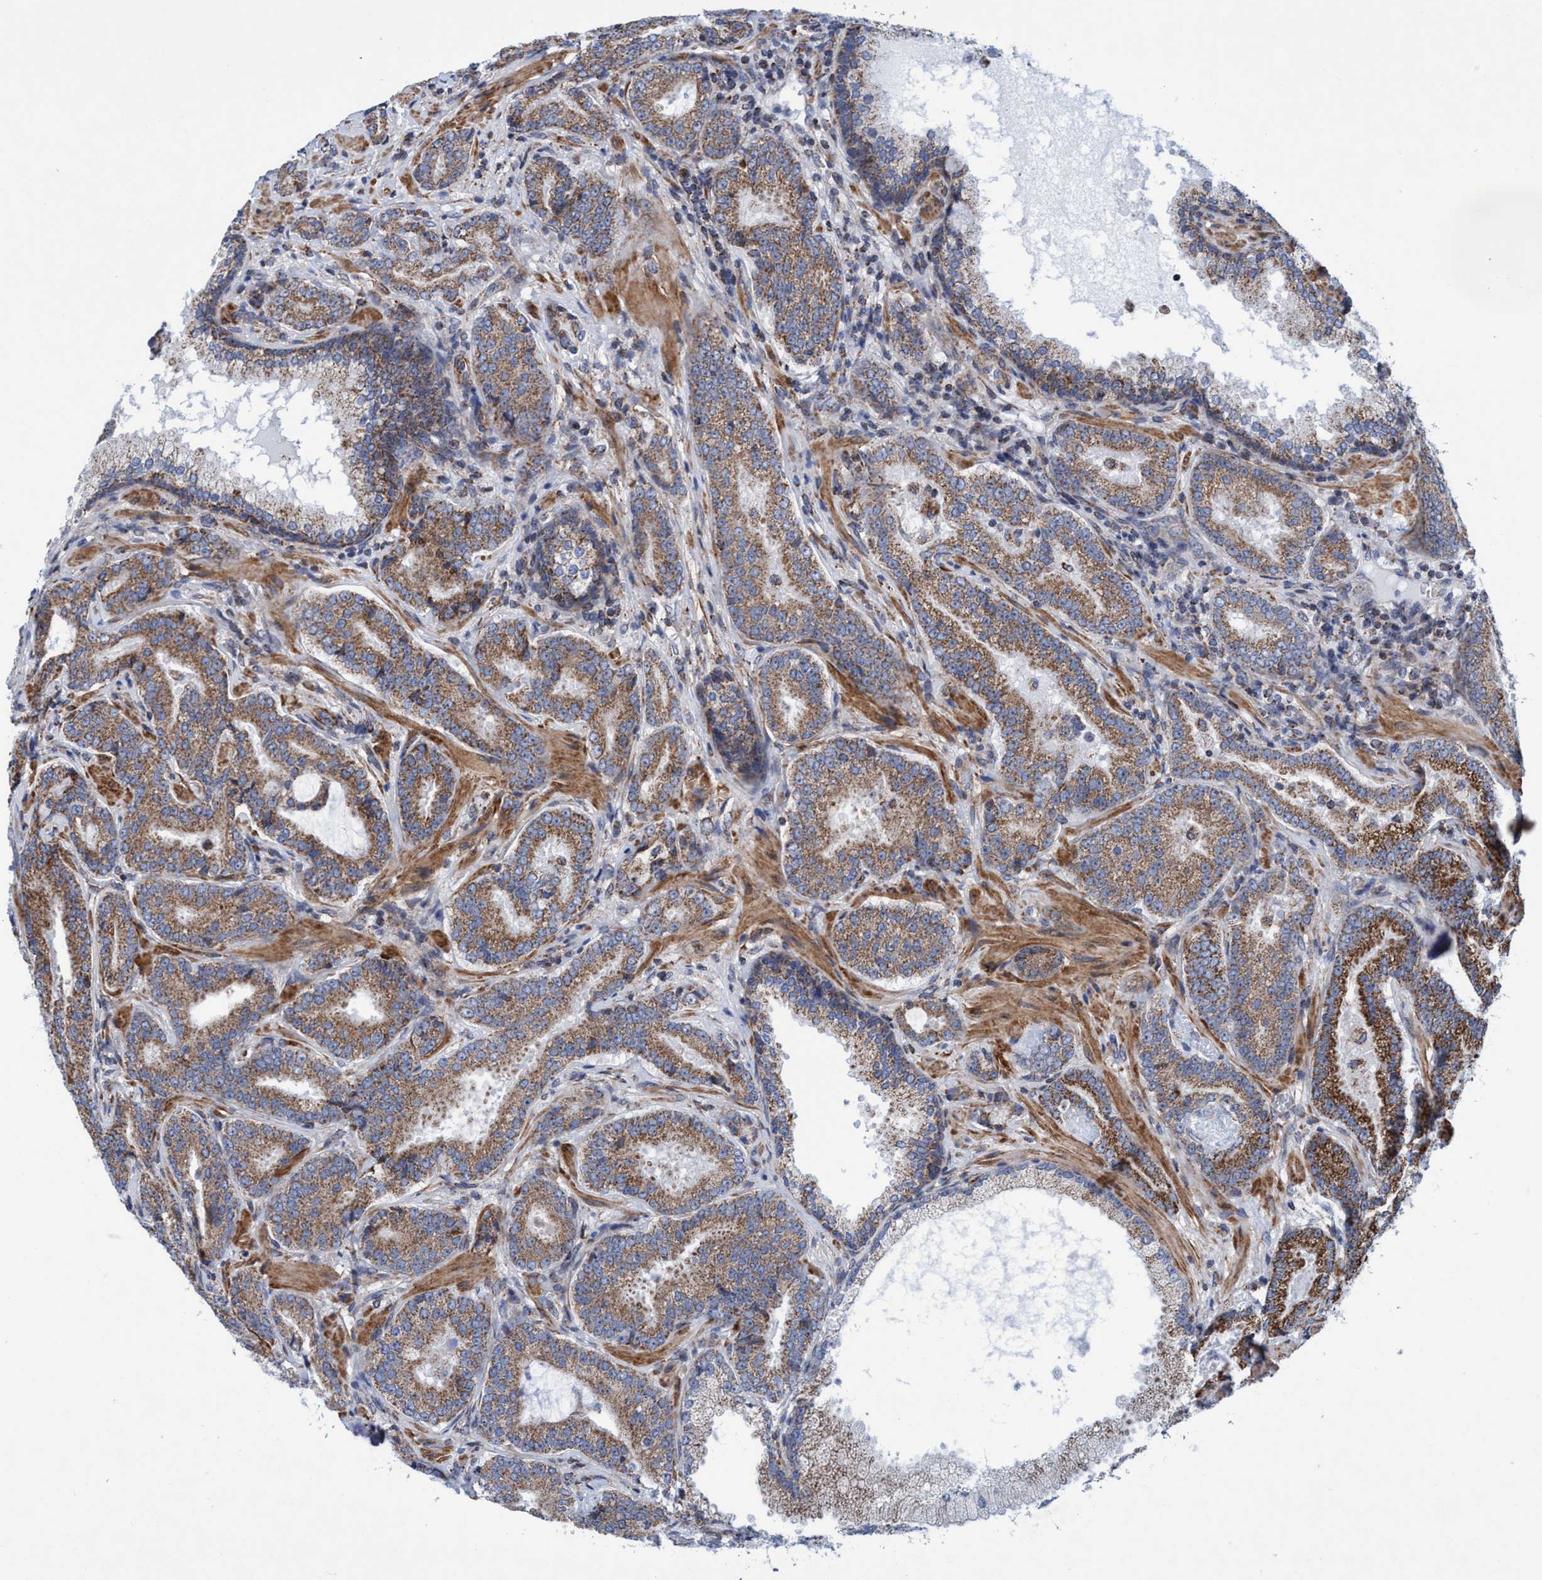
{"staining": {"intensity": "moderate", "quantity": ">75%", "location": "cytoplasmic/membranous"}, "tissue": "prostate cancer", "cell_type": "Tumor cells", "image_type": "cancer", "snomed": [{"axis": "morphology", "description": "Adenocarcinoma, Low grade"}, {"axis": "topography", "description": "Prostate"}], "caption": "Adenocarcinoma (low-grade) (prostate) stained with immunohistochemistry exhibits moderate cytoplasmic/membranous expression in approximately >75% of tumor cells. Immunohistochemistry (ihc) stains the protein of interest in brown and the nuclei are stained blue.", "gene": "POLR1F", "patient": {"sex": "male", "age": 51}}